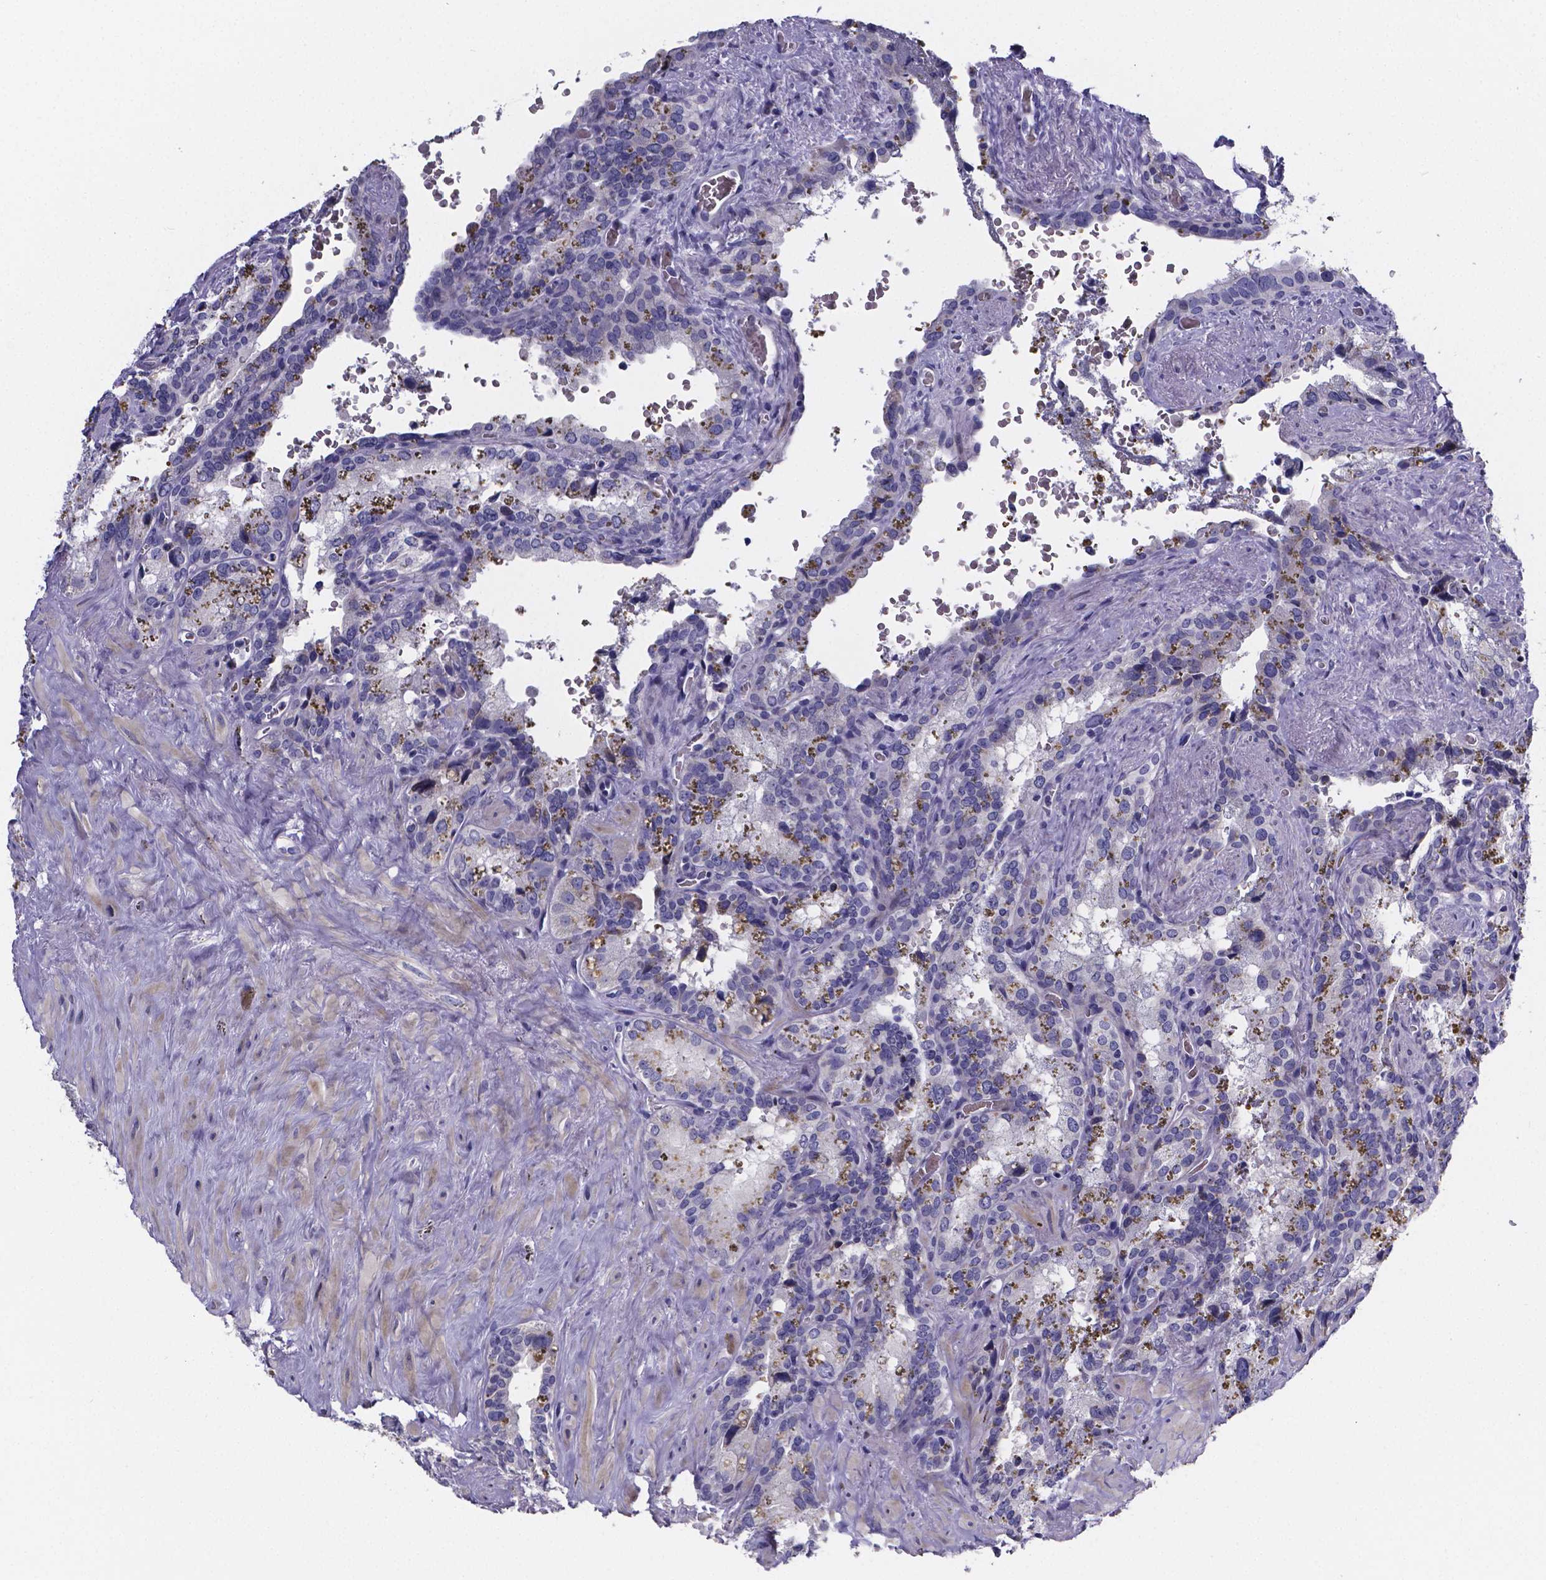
{"staining": {"intensity": "negative", "quantity": "none", "location": "none"}, "tissue": "seminal vesicle", "cell_type": "Glandular cells", "image_type": "normal", "snomed": [{"axis": "morphology", "description": "Normal tissue, NOS"}, {"axis": "topography", "description": "Prostate"}, {"axis": "topography", "description": "Seminal veicle"}], "caption": "The immunohistochemistry photomicrograph has no significant staining in glandular cells of seminal vesicle. The staining is performed using DAB brown chromogen with nuclei counter-stained in using hematoxylin.", "gene": "GABRA3", "patient": {"sex": "male", "age": 71}}